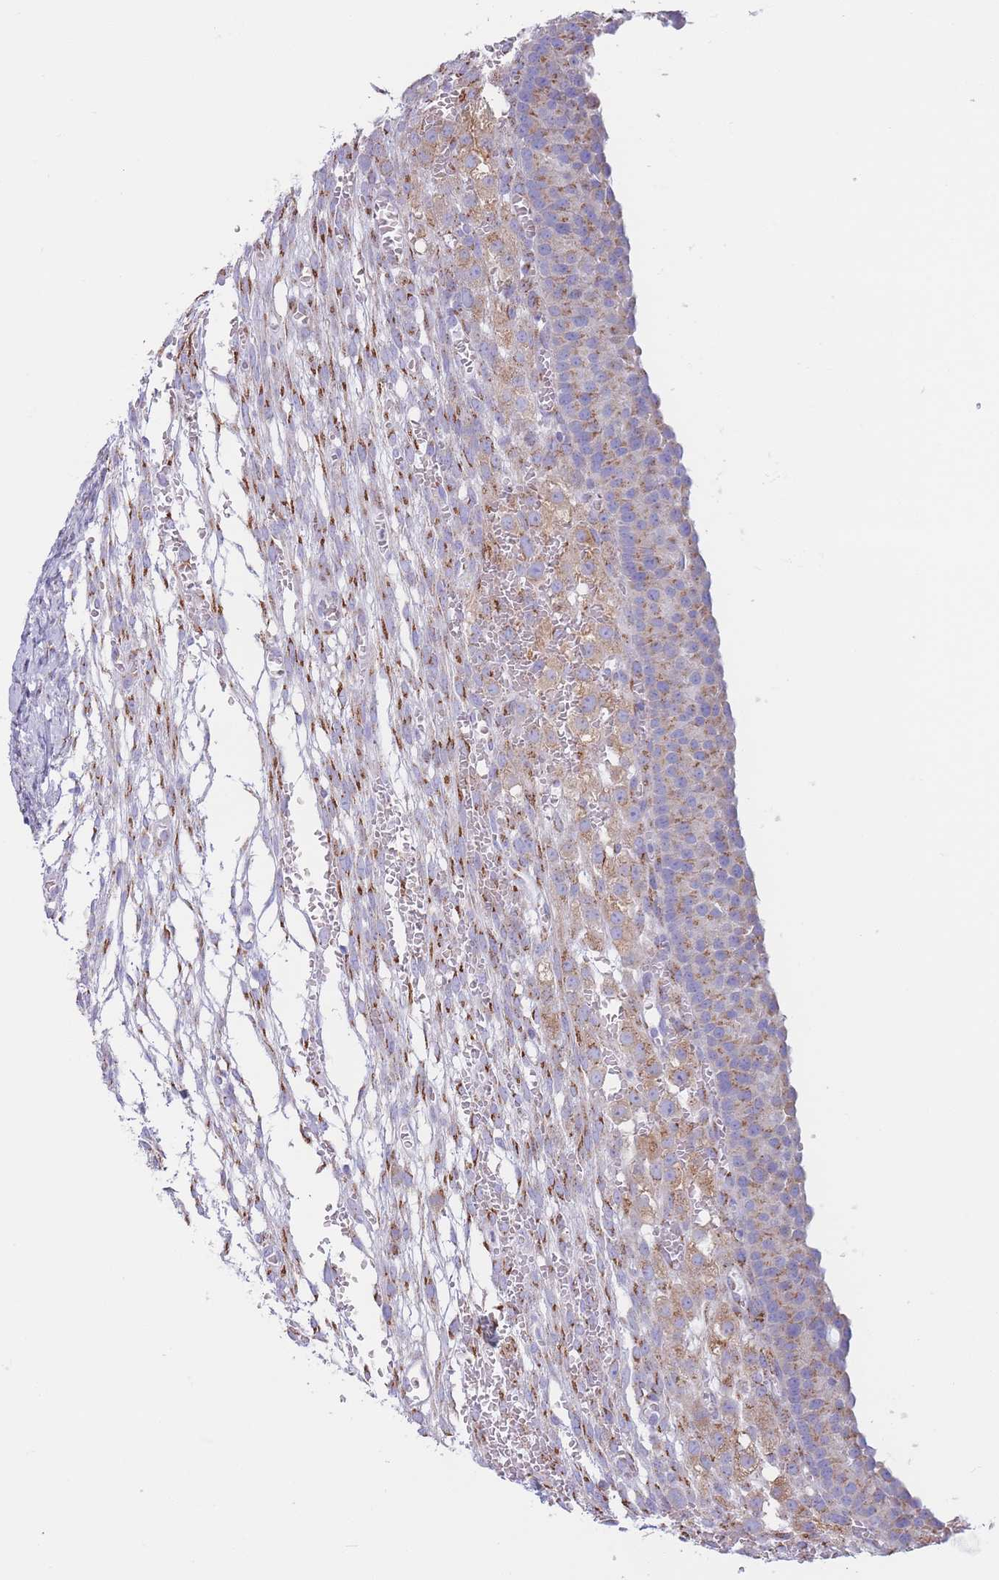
{"staining": {"intensity": "strong", "quantity": ">75%", "location": "cytoplasmic/membranous"}, "tissue": "ovary", "cell_type": "Ovarian stroma cells", "image_type": "normal", "snomed": [{"axis": "morphology", "description": "Normal tissue, NOS"}, {"axis": "topography", "description": "Ovary"}], "caption": "IHC of normal human ovary shows high levels of strong cytoplasmic/membranous expression in approximately >75% of ovarian stroma cells. (brown staining indicates protein expression, while blue staining denotes nuclei).", "gene": "MRPL30", "patient": {"sex": "female", "age": 39}}